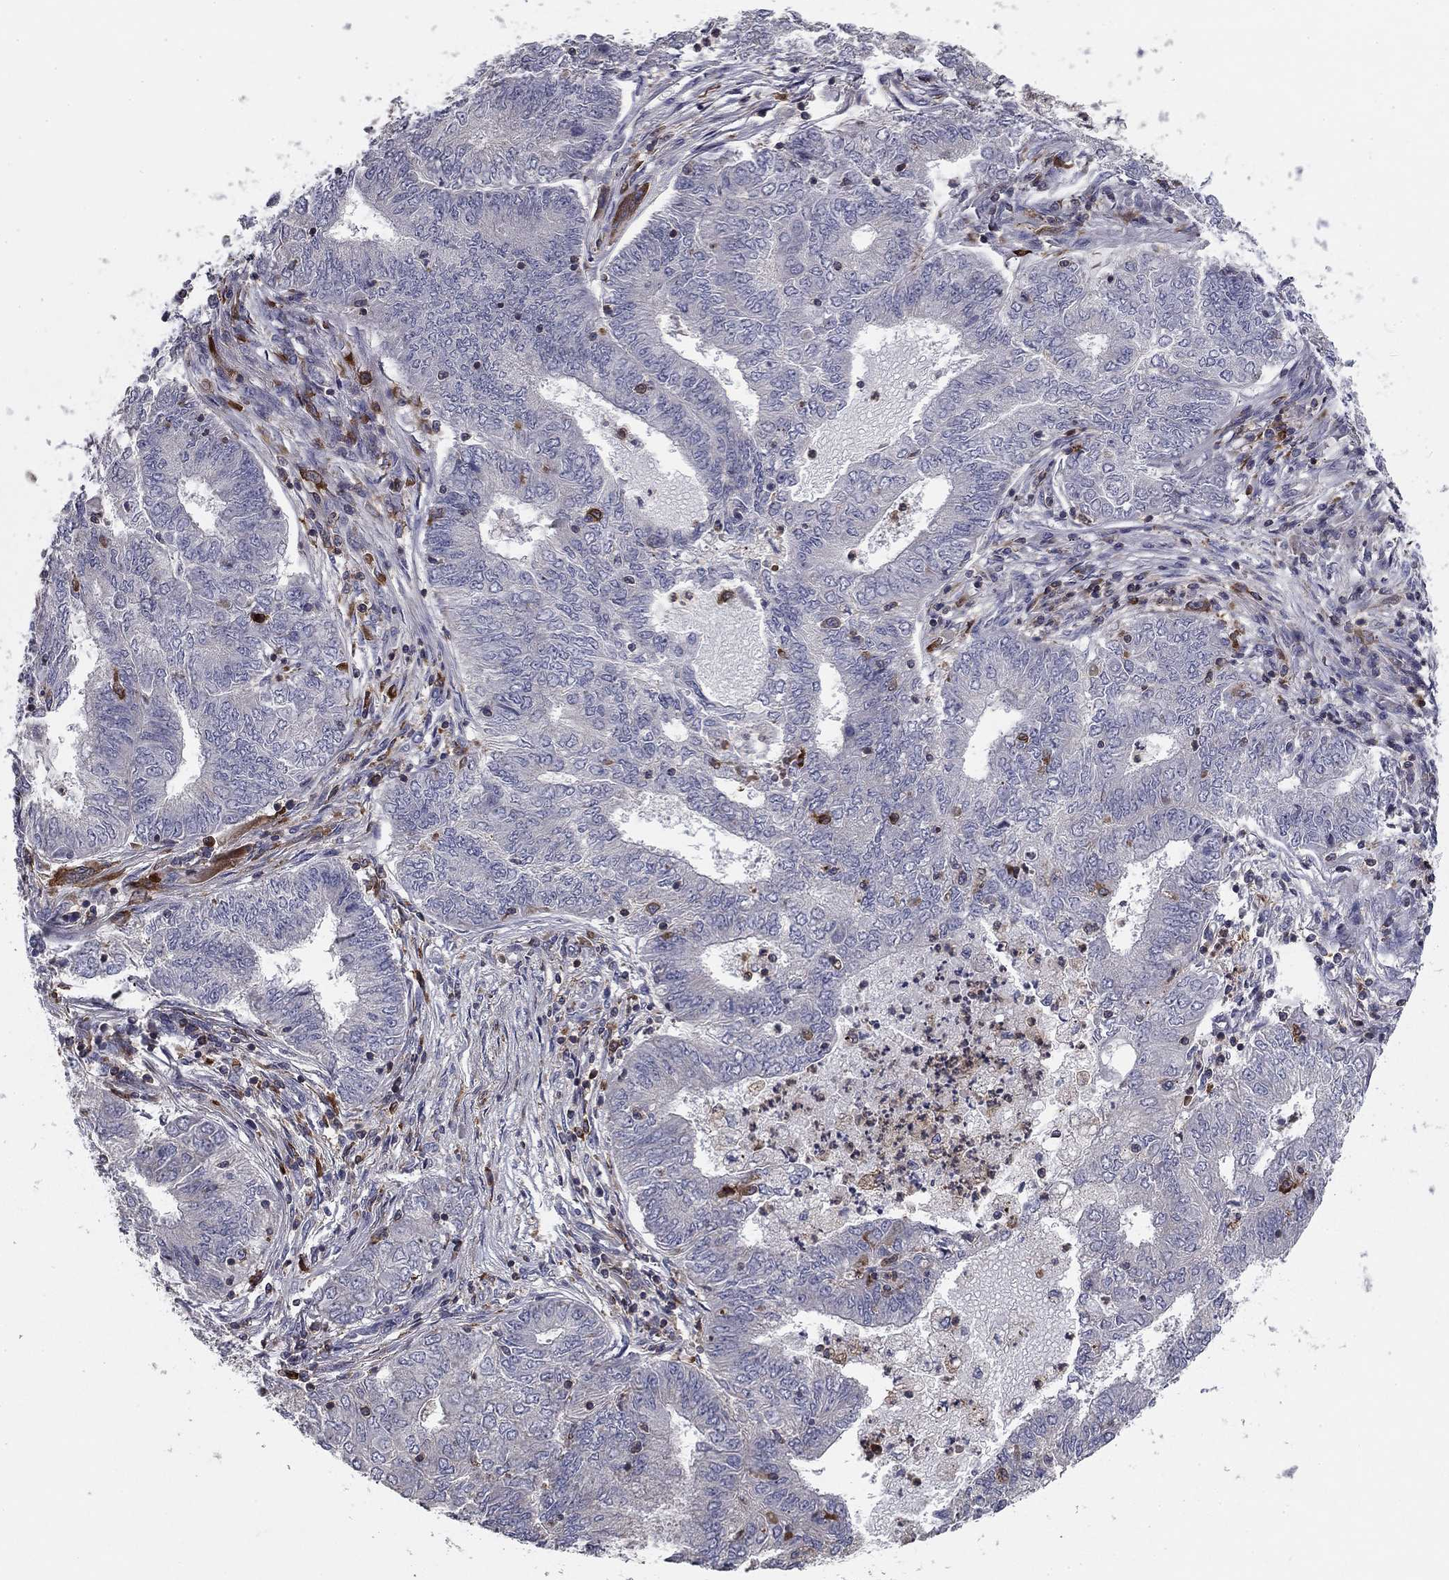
{"staining": {"intensity": "negative", "quantity": "none", "location": "none"}, "tissue": "endometrial cancer", "cell_type": "Tumor cells", "image_type": "cancer", "snomed": [{"axis": "morphology", "description": "Adenocarcinoma, NOS"}, {"axis": "topography", "description": "Endometrium"}], "caption": "Human endometrial cancer stained for a protein using immunohistochemistry displays no positivity in tumor cells.", "gene": "PLCB2", "patient": {"sex": "female", "age": 62}}